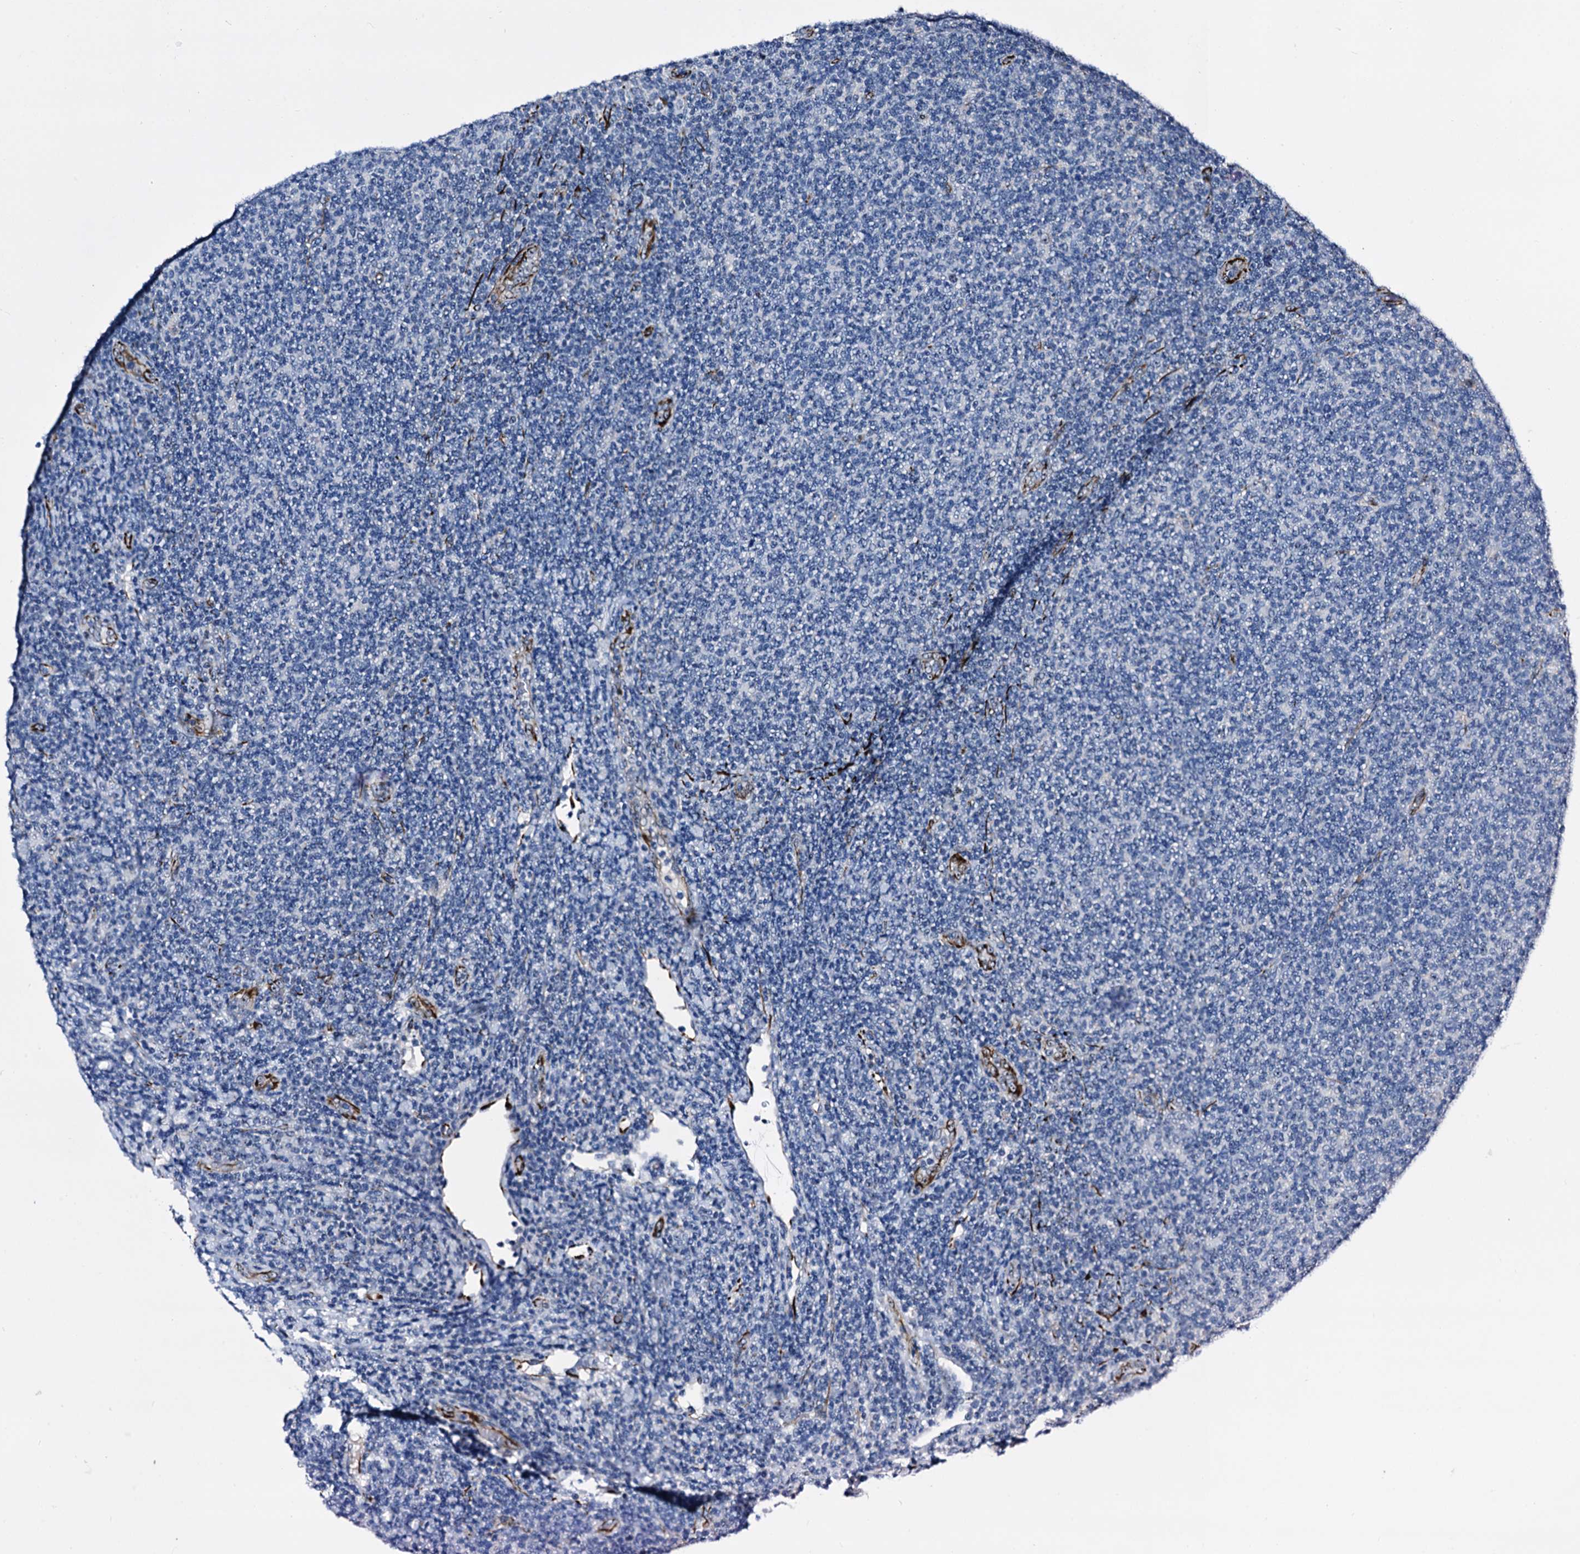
{"staining": {"intensity": "negative", "quantity": "none", "location": "none"}, "tissue": "lymphoma", "cell_type": "Tumor cells", "image_type": "cancer", "snomed": [{"axis": "morphology", "description": "Malignant lymphoma, non-Hodgkin's type, Low grade"}, {"axis": "topography", "description": "Lymph node"}], "caption": "Immunohistochemistry photomicrograph of malignant lymphoma, non-Hodgkin's type (low-grade) stained for a protein (brown), which exhibits no staining in tumor cells.", "gene": "EMG1", "patient": {"sex": "male", "age": 66}}